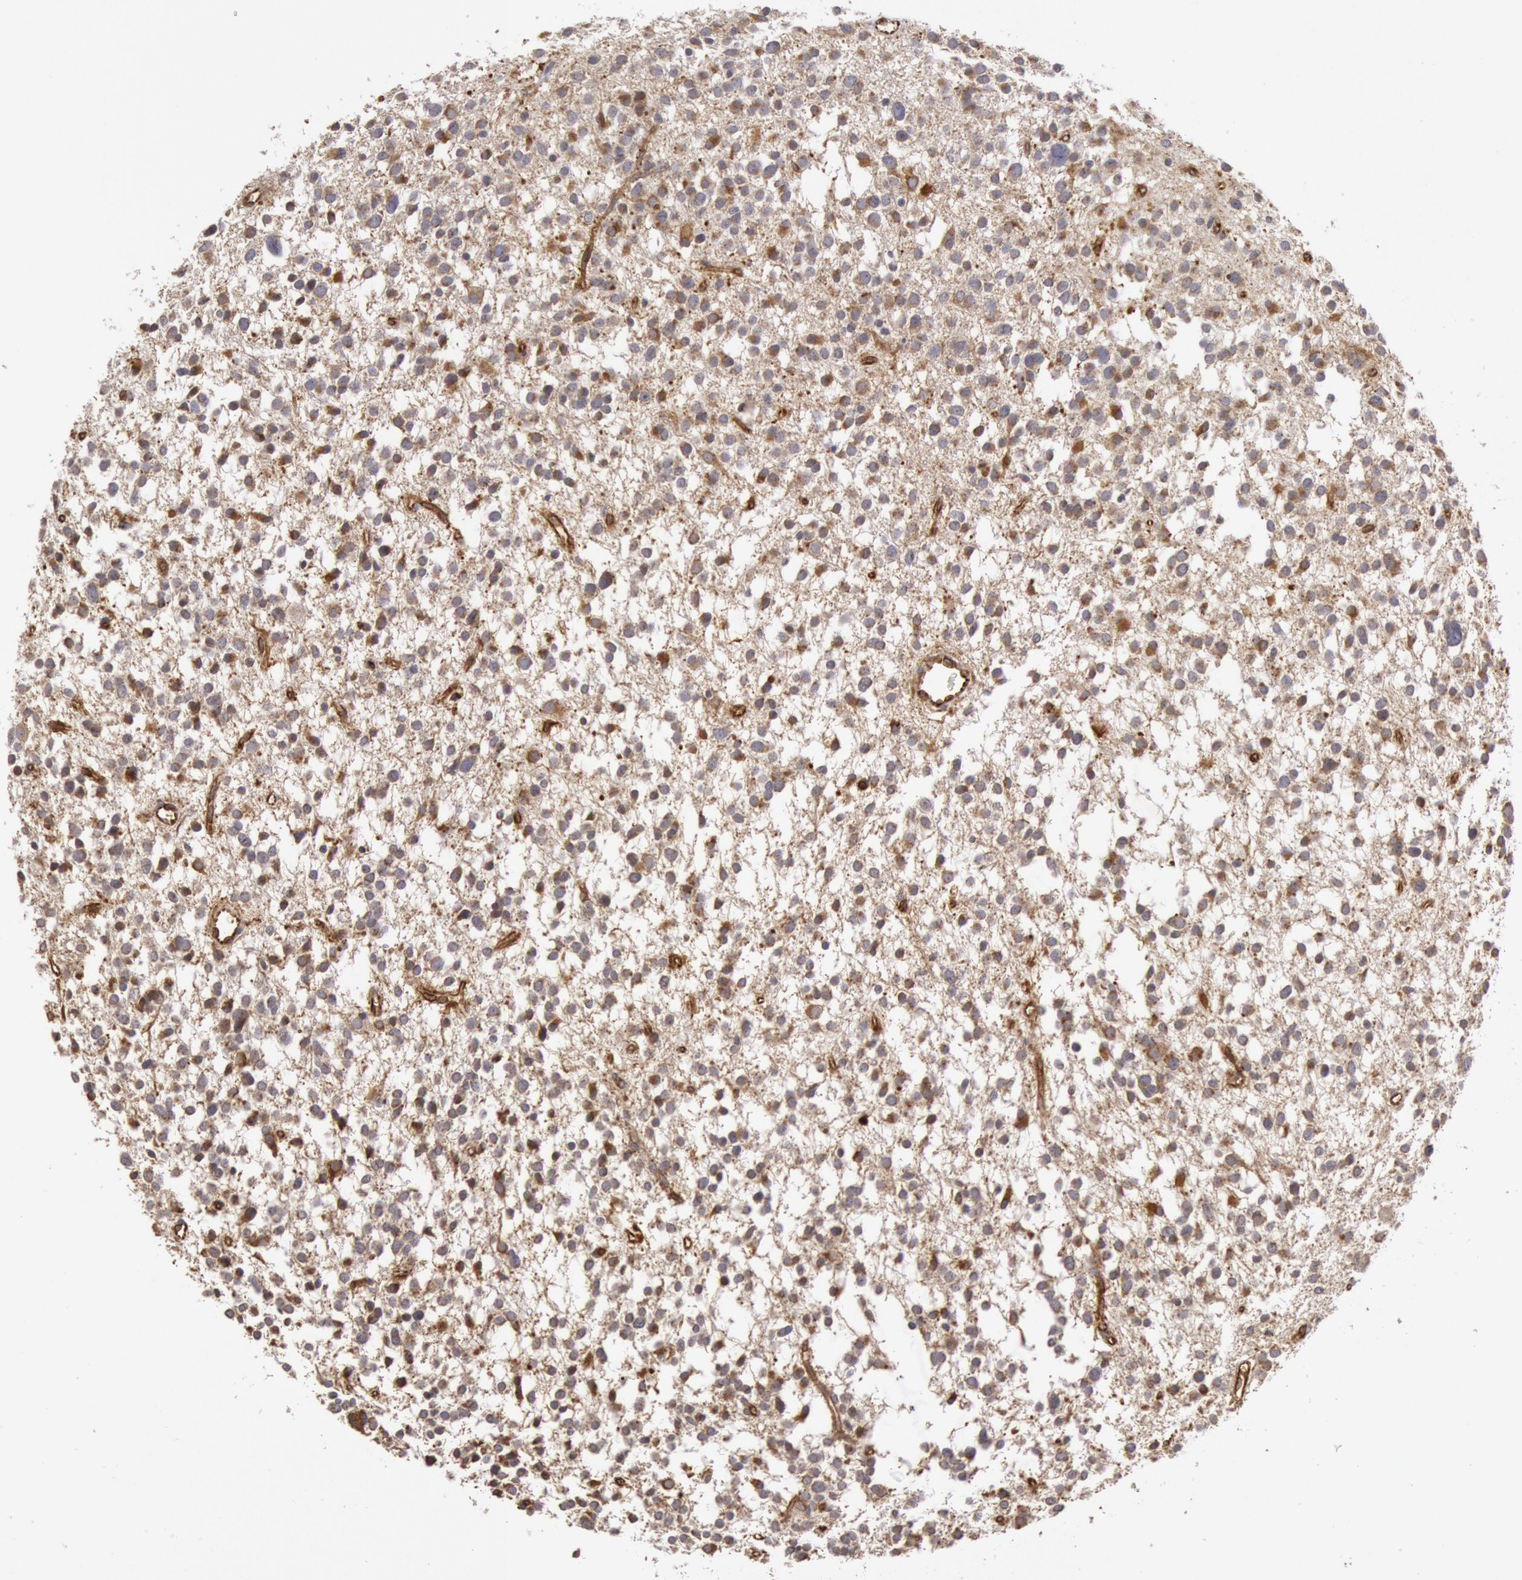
{"staining": {"intensity": "moderate", "quantity": "<25%", "location": "cytoplasmic/membranous"}, "tissue": "glioma", "cell_type": "Tumor cells", "image_type": "cancer", "snomed": [{"axis": "morphology", "description": "Glioma, malignant, Low grade"}, {"axis": "topography", "description": "Brain"}], "caption": "A photomicrograph of low-grade glioma (malignant) stained for a protein exhibits moderate cytoplasmic/membranous brown staining in tumor cells.", "gene": "TAP2", "patient": {"sex": "female", "age": 36}}